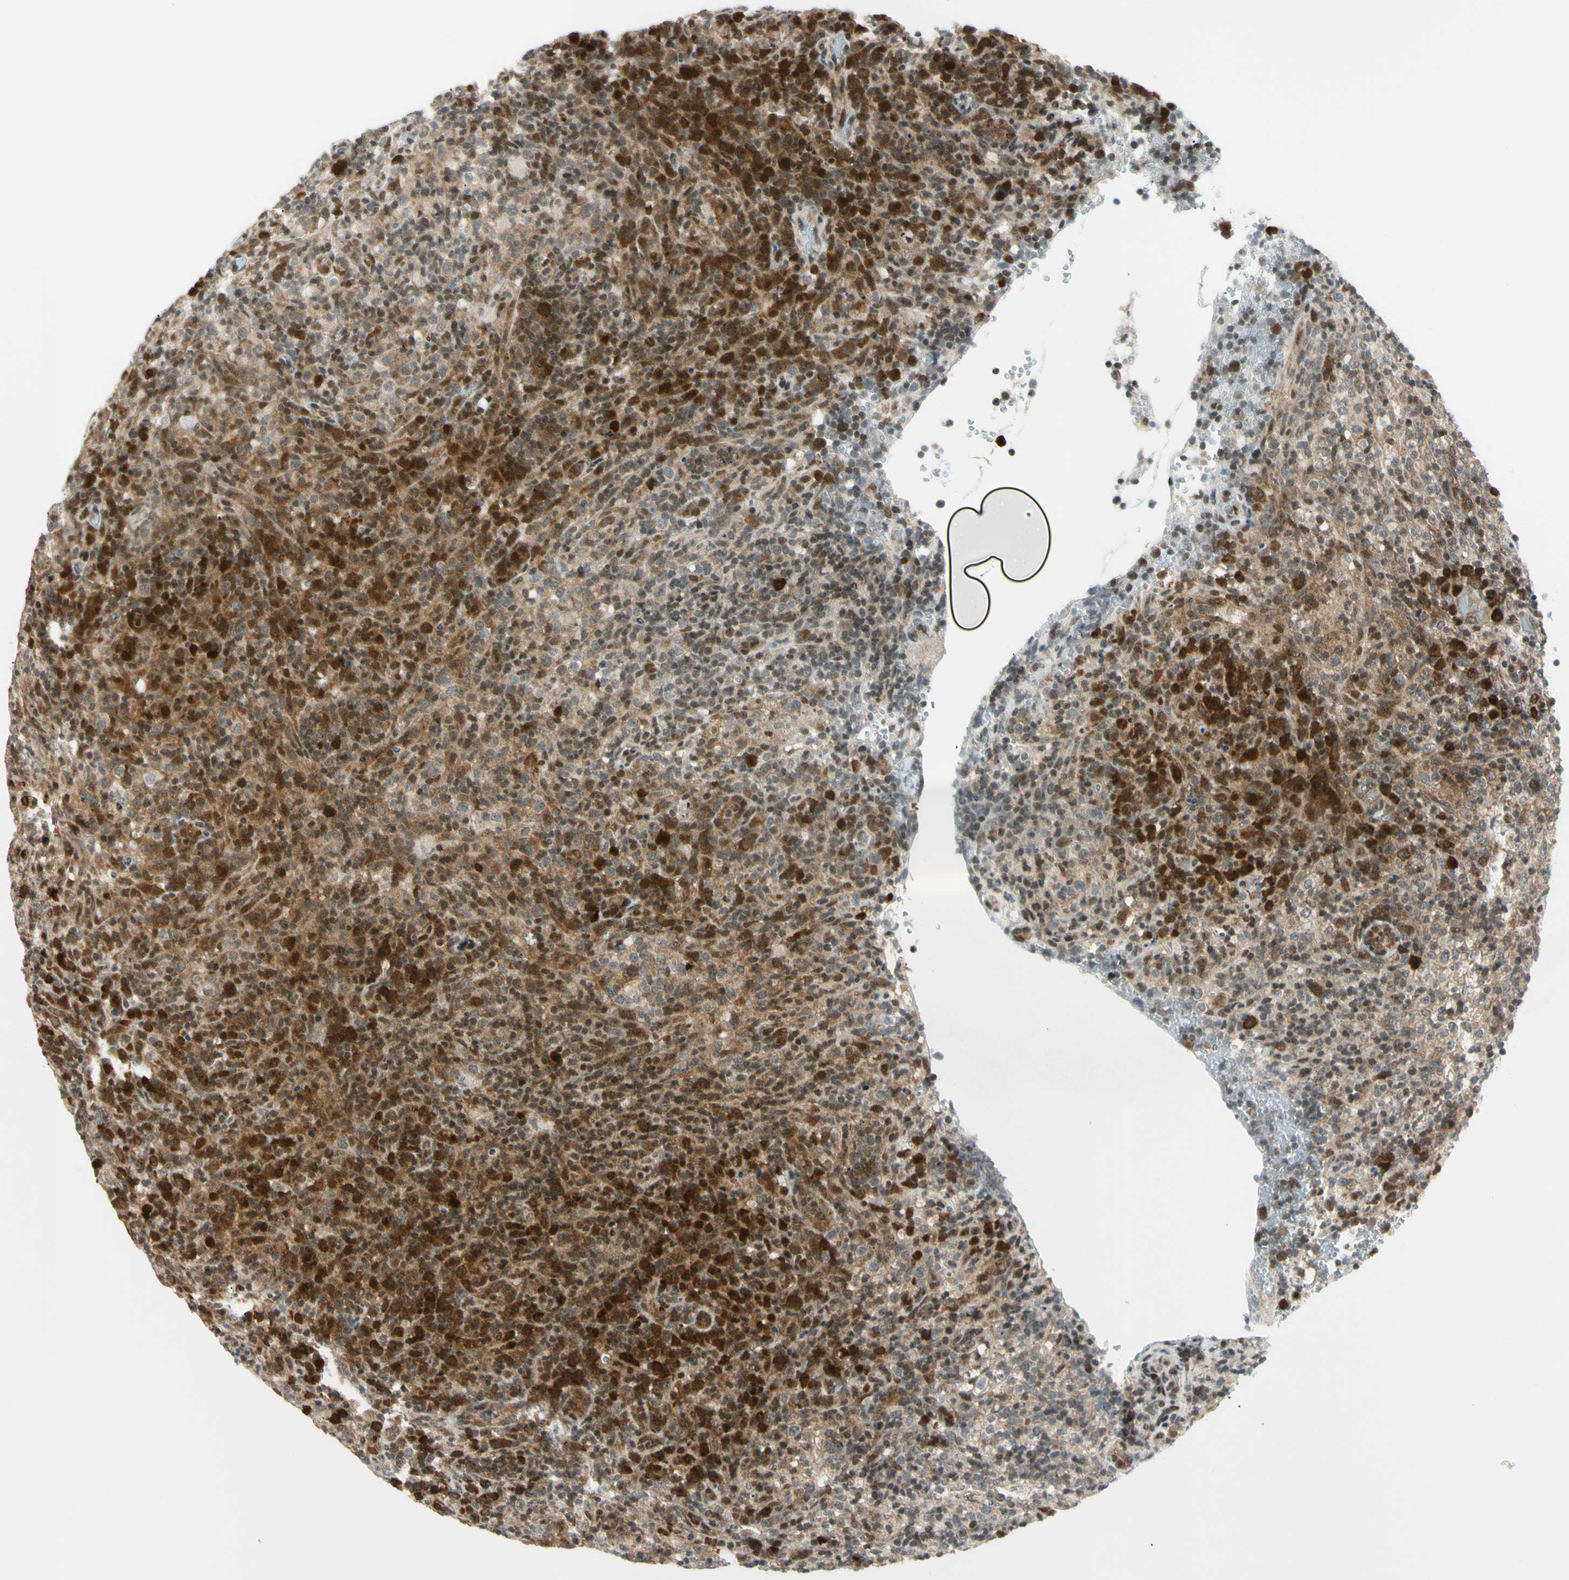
{"staining": {"intensity": "strong", "quantity": "25%-75%", "location": "cytoplasmic/membranous,nuclear"}, "tissue": "lymphoma", "cell_type": "Tumor cells", "image_type": "cancer", "snomed": [{"axis": "morphology", "description": "Malignant lymphoma, non-Hodgkin's type, High grade"}, {"axis": "topography", "description": "Lymph node"}], "caption": "Tumor cells show strong cytoplasmic/membranous and nuclear staining in about 25%-75% of cells in malignant lymphoma, non-Hodgkin's type (high-grade).", "gene": "TPT1", "patient": {"sex": "female", "age": 76}}